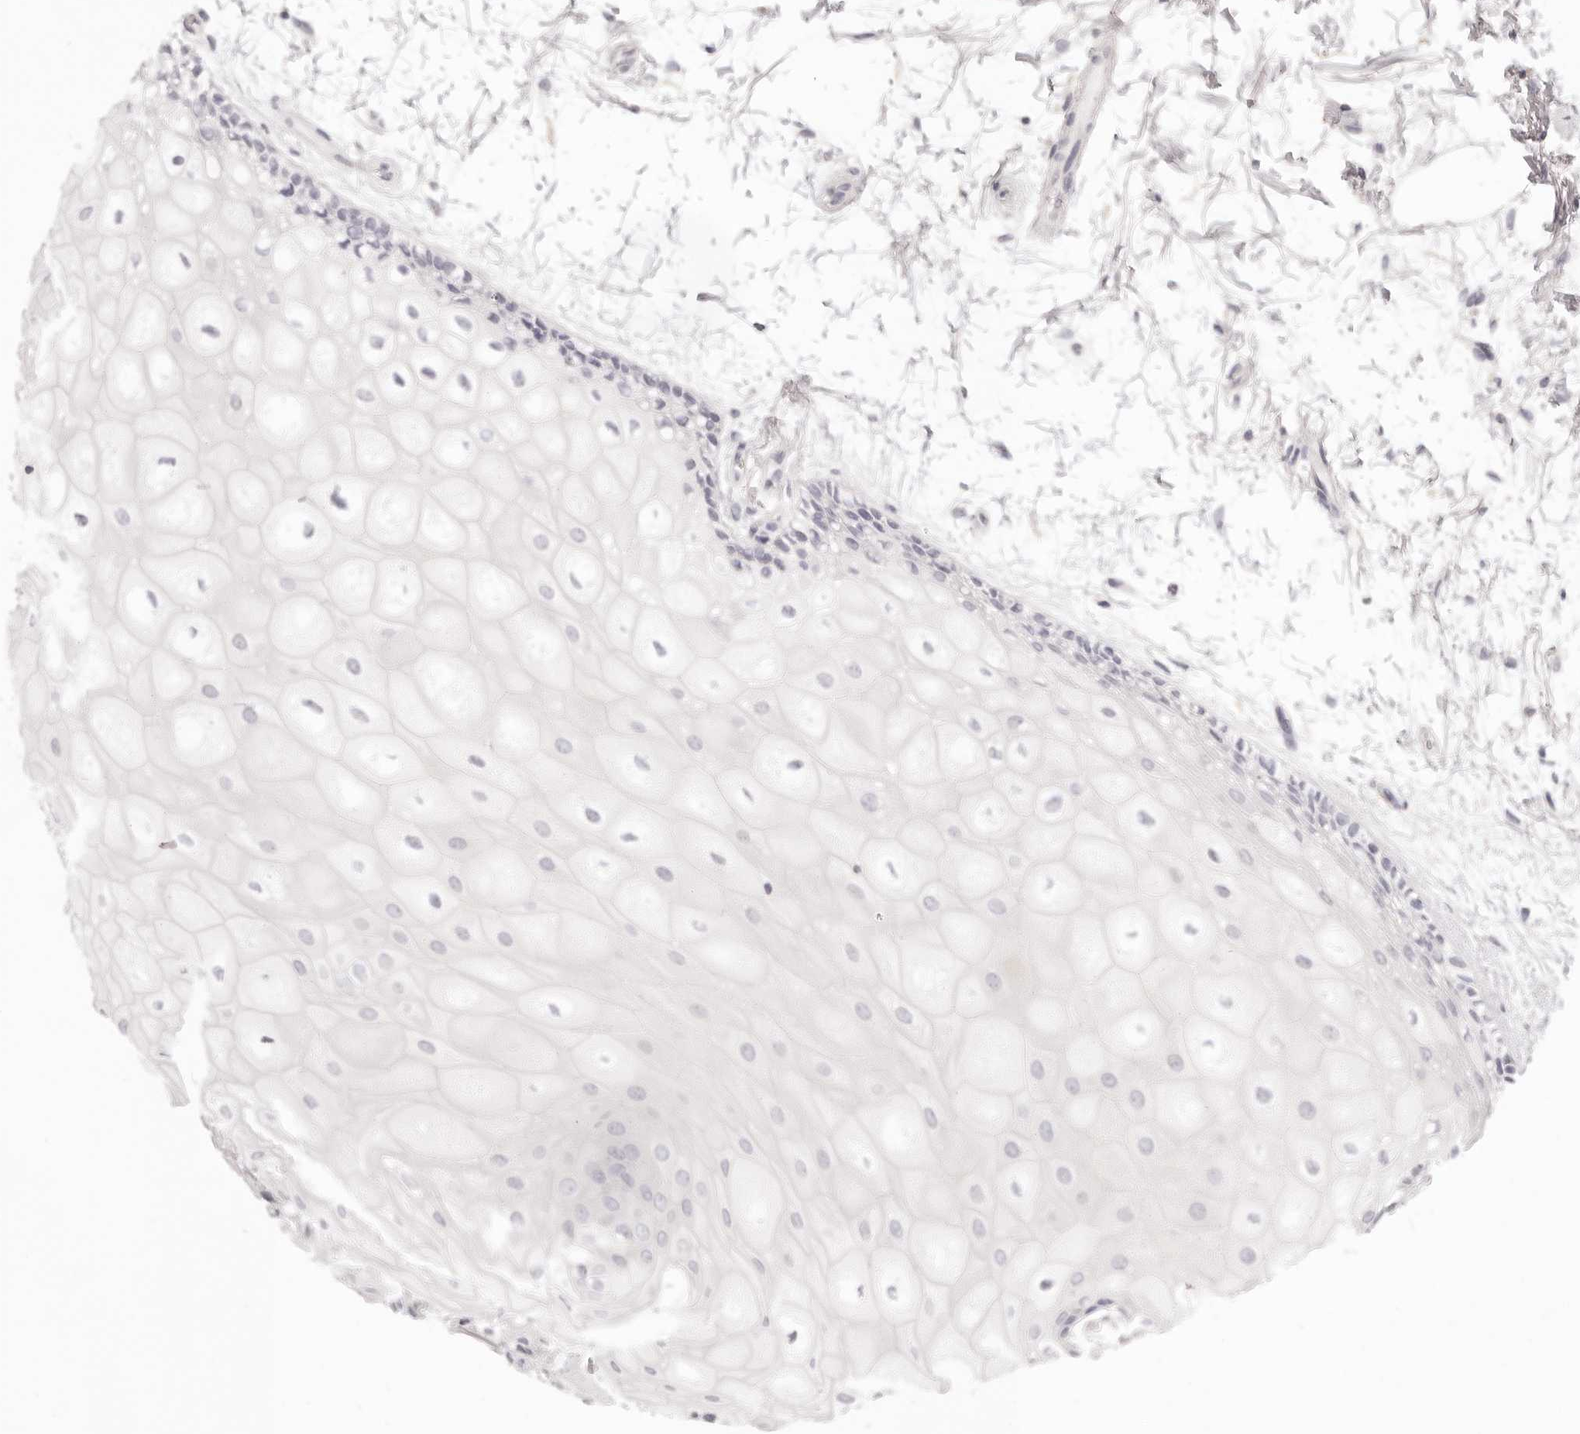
{"staining": {"intensity": "negative", "quantity": "none", "location": "none"}, "tissue": "oral mucosa", "cell_type": "Squamous epithelial cells", "image_type": "normal", "snomed": [{"axis": "morphology", "description": "Normal tissue, NOS"}, {"axis": "topography", "description": "Skeletal muscle"}, {"axis": "topography", "description": "Oral tissue"}, {"axis": "topography", "description": "Peripheral nerve tissue"}], "caption": "DAB (3,3'-diaminobenzidine) immunohistochemical staining of unremarkable oral mucosa exhibits no significant expression in squamous epithelial cells. Nuclei are stained in blue.", "gene": "FABP1", "patient": {"sex": "female", "age": 84}}